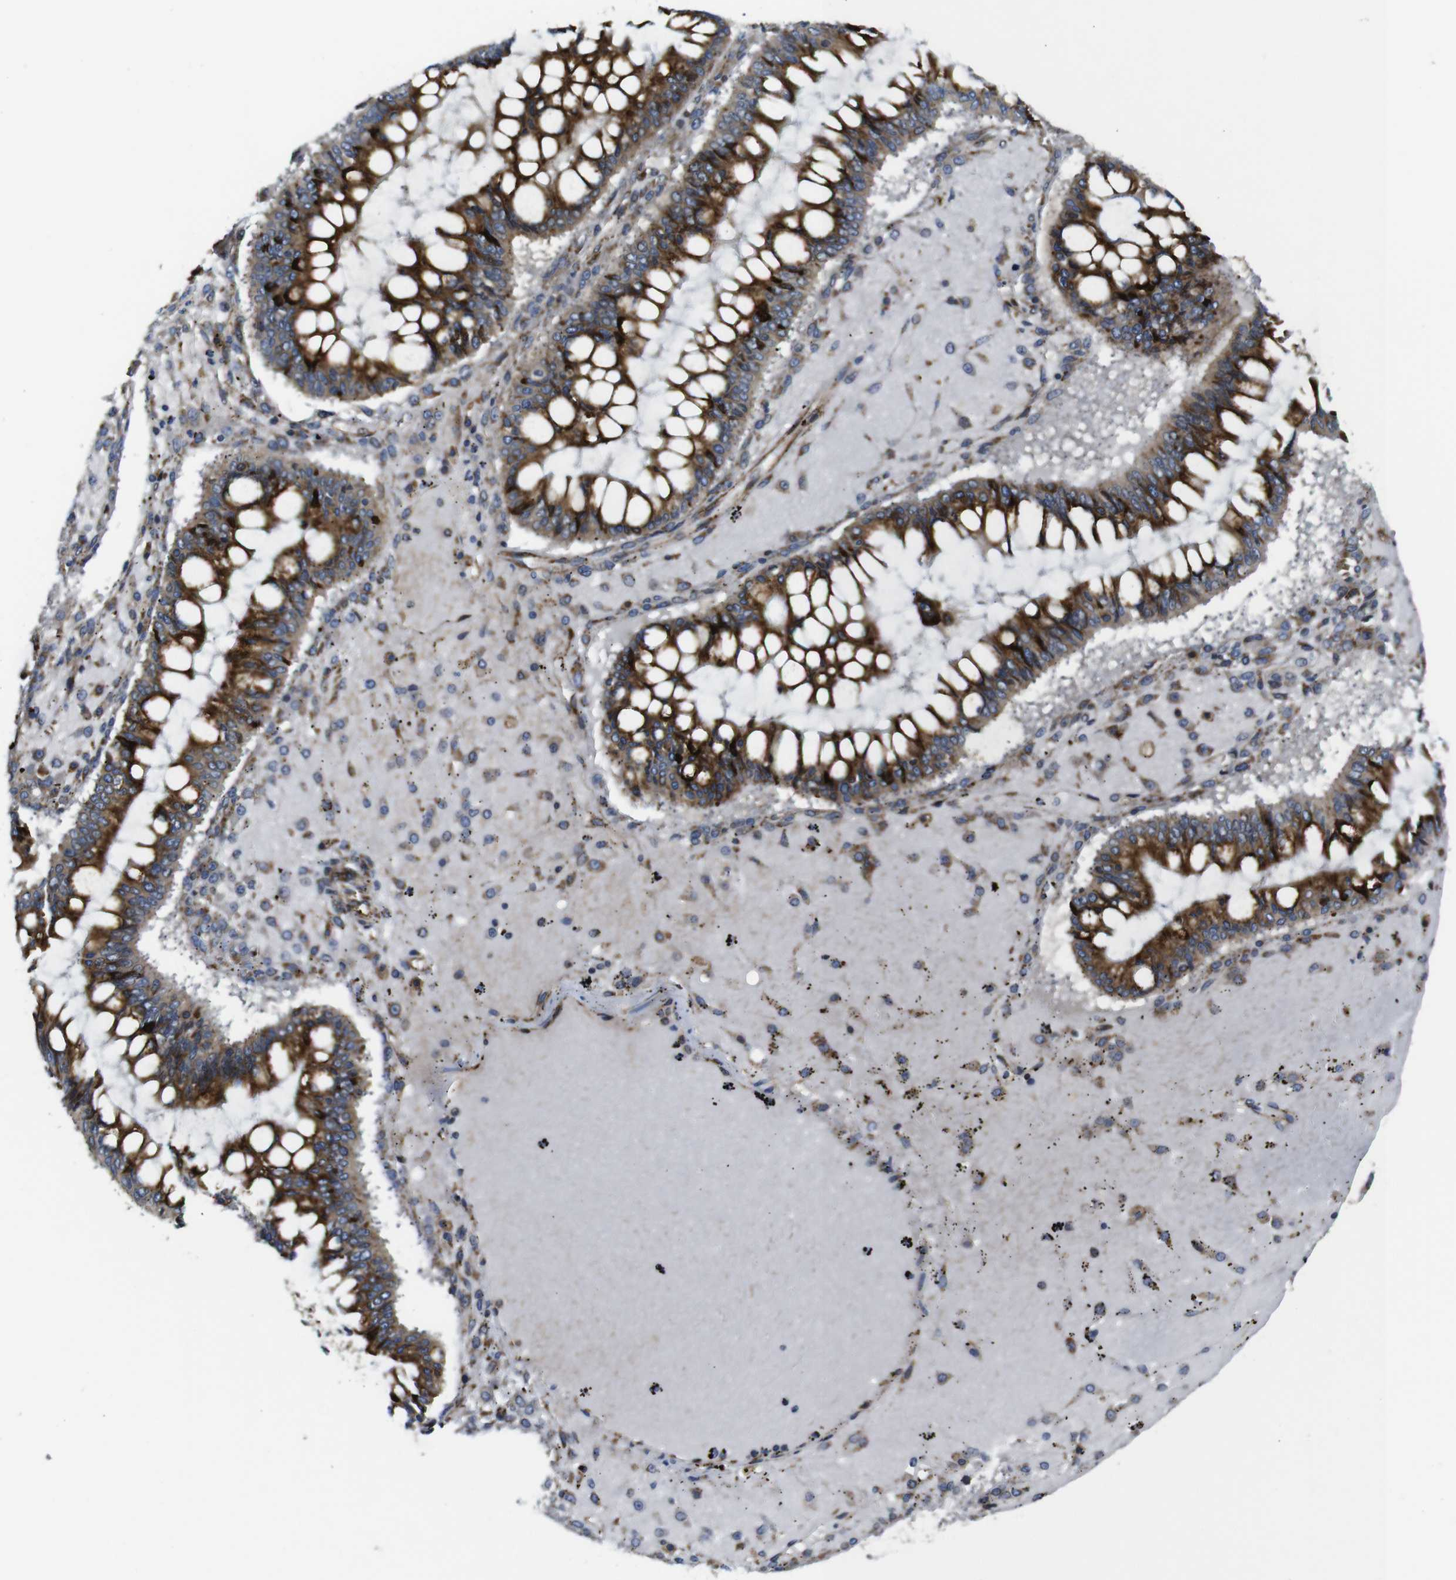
{"staining": {"intensity": "strong", "quantity": ">75%", "location": "cytoplasmic/membranous"}, "tissue": "ovarian cancer", "cell_type": "Tumor cells", "image_type": "cancer", "snomed": [{"axis": "morphology", "description": "Cystadenocarcinoma, mucinous, NOS"}, {"axis": "topography", "description": "Ovary"}], "caption": "An IHC micrograph of tumor tissue is shown. Protein staining in brown labels strong cytoplasmic/membranous positivity in ovarian cancer (mucinous cystadenocarcinoma) within tumor cells. The protein of interest is stained brown, and the nuclei are stained in blue (DAB IHC with brightfield microscopy, high magnification).", "gene": "UBE2G2", "patient": {"sex": "female", "age": 73}}